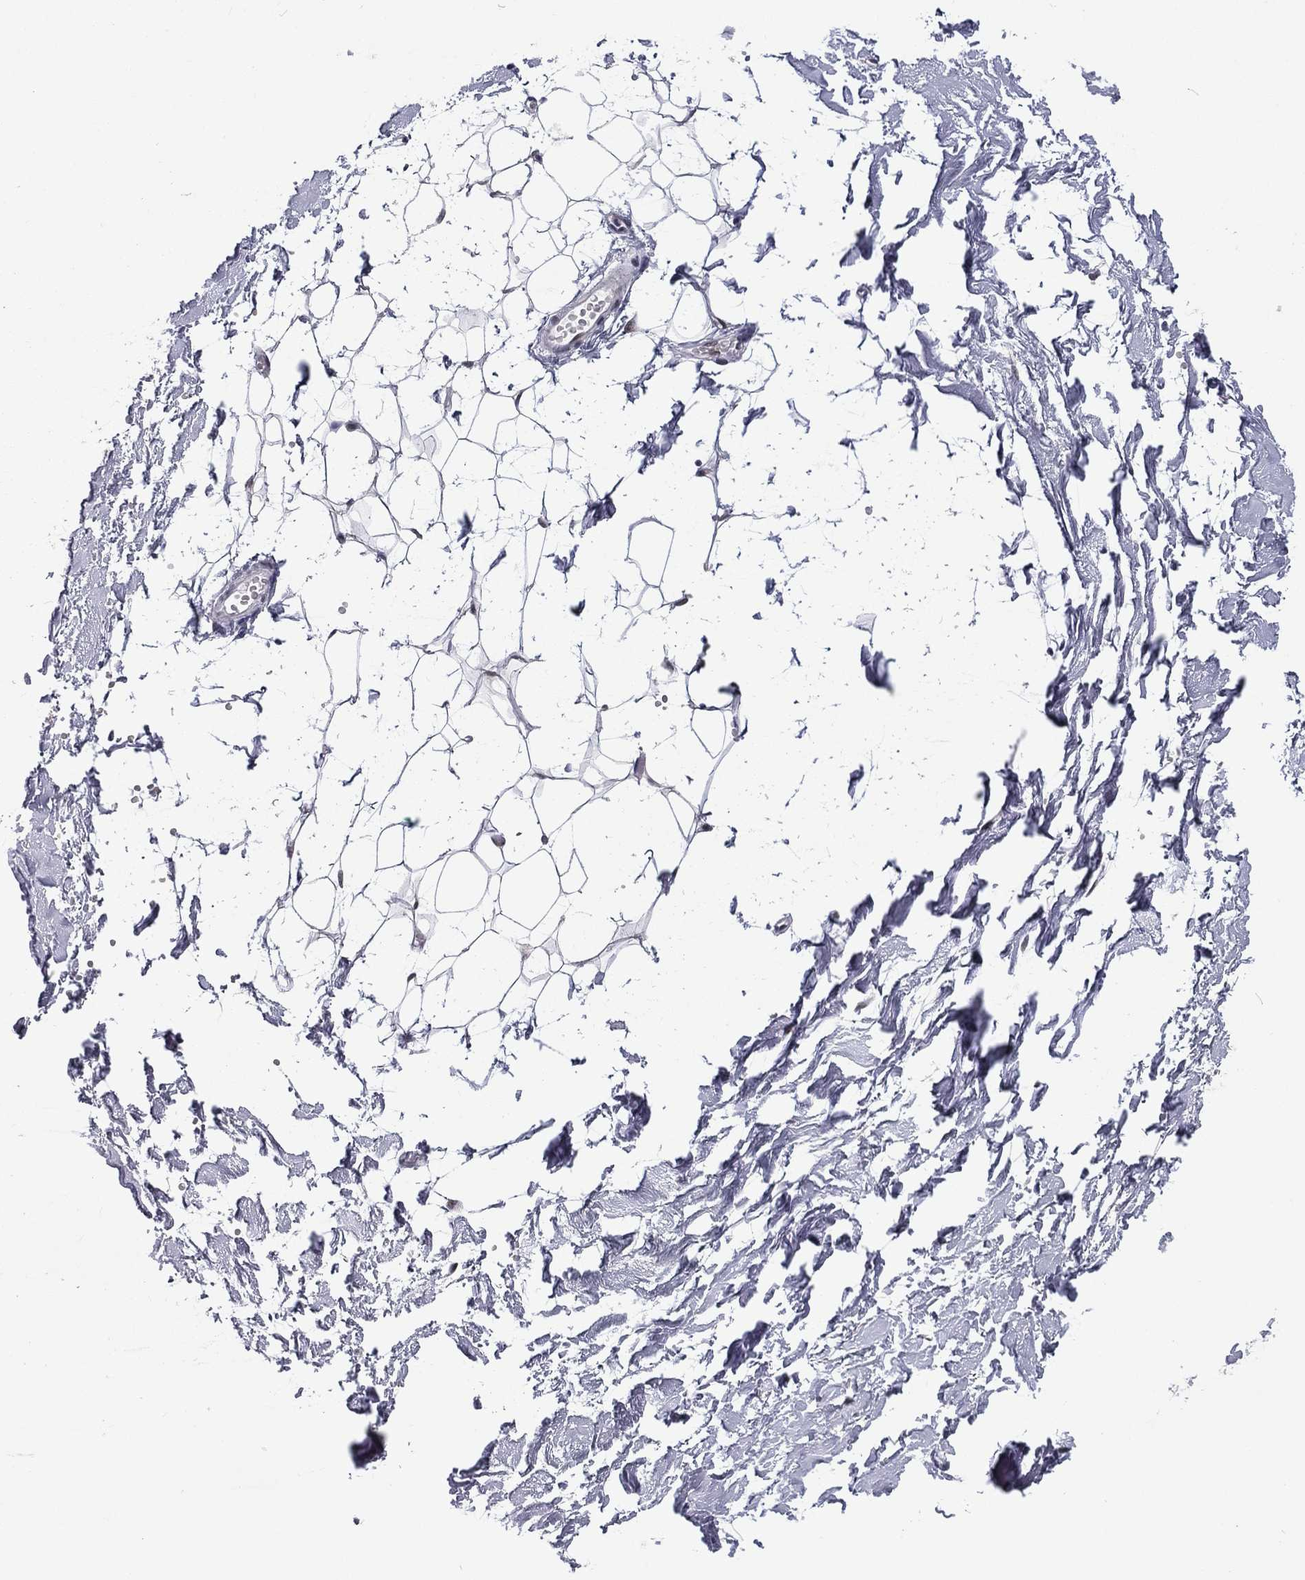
{"staining": {"intensity": "negative", "quantity": "none", "location": "none"}, "tissue": "adipose tissue", "cell_type": "Adipocytes", "image_type": "normal", "snomed": [{"axis": "morphology", "description": "Normal tissue, NOS"}, {"axis": "topography", "description": "Skin"}, {"axis": "topography", "description": "Peripheral nerve tissue"}], "caption": "Normal adipose tissue was stained to show a protein in brown. There is no significant expression in adipocytes.", "gene": "ETV5", "patient": {"sex": "female", "age": 56}}